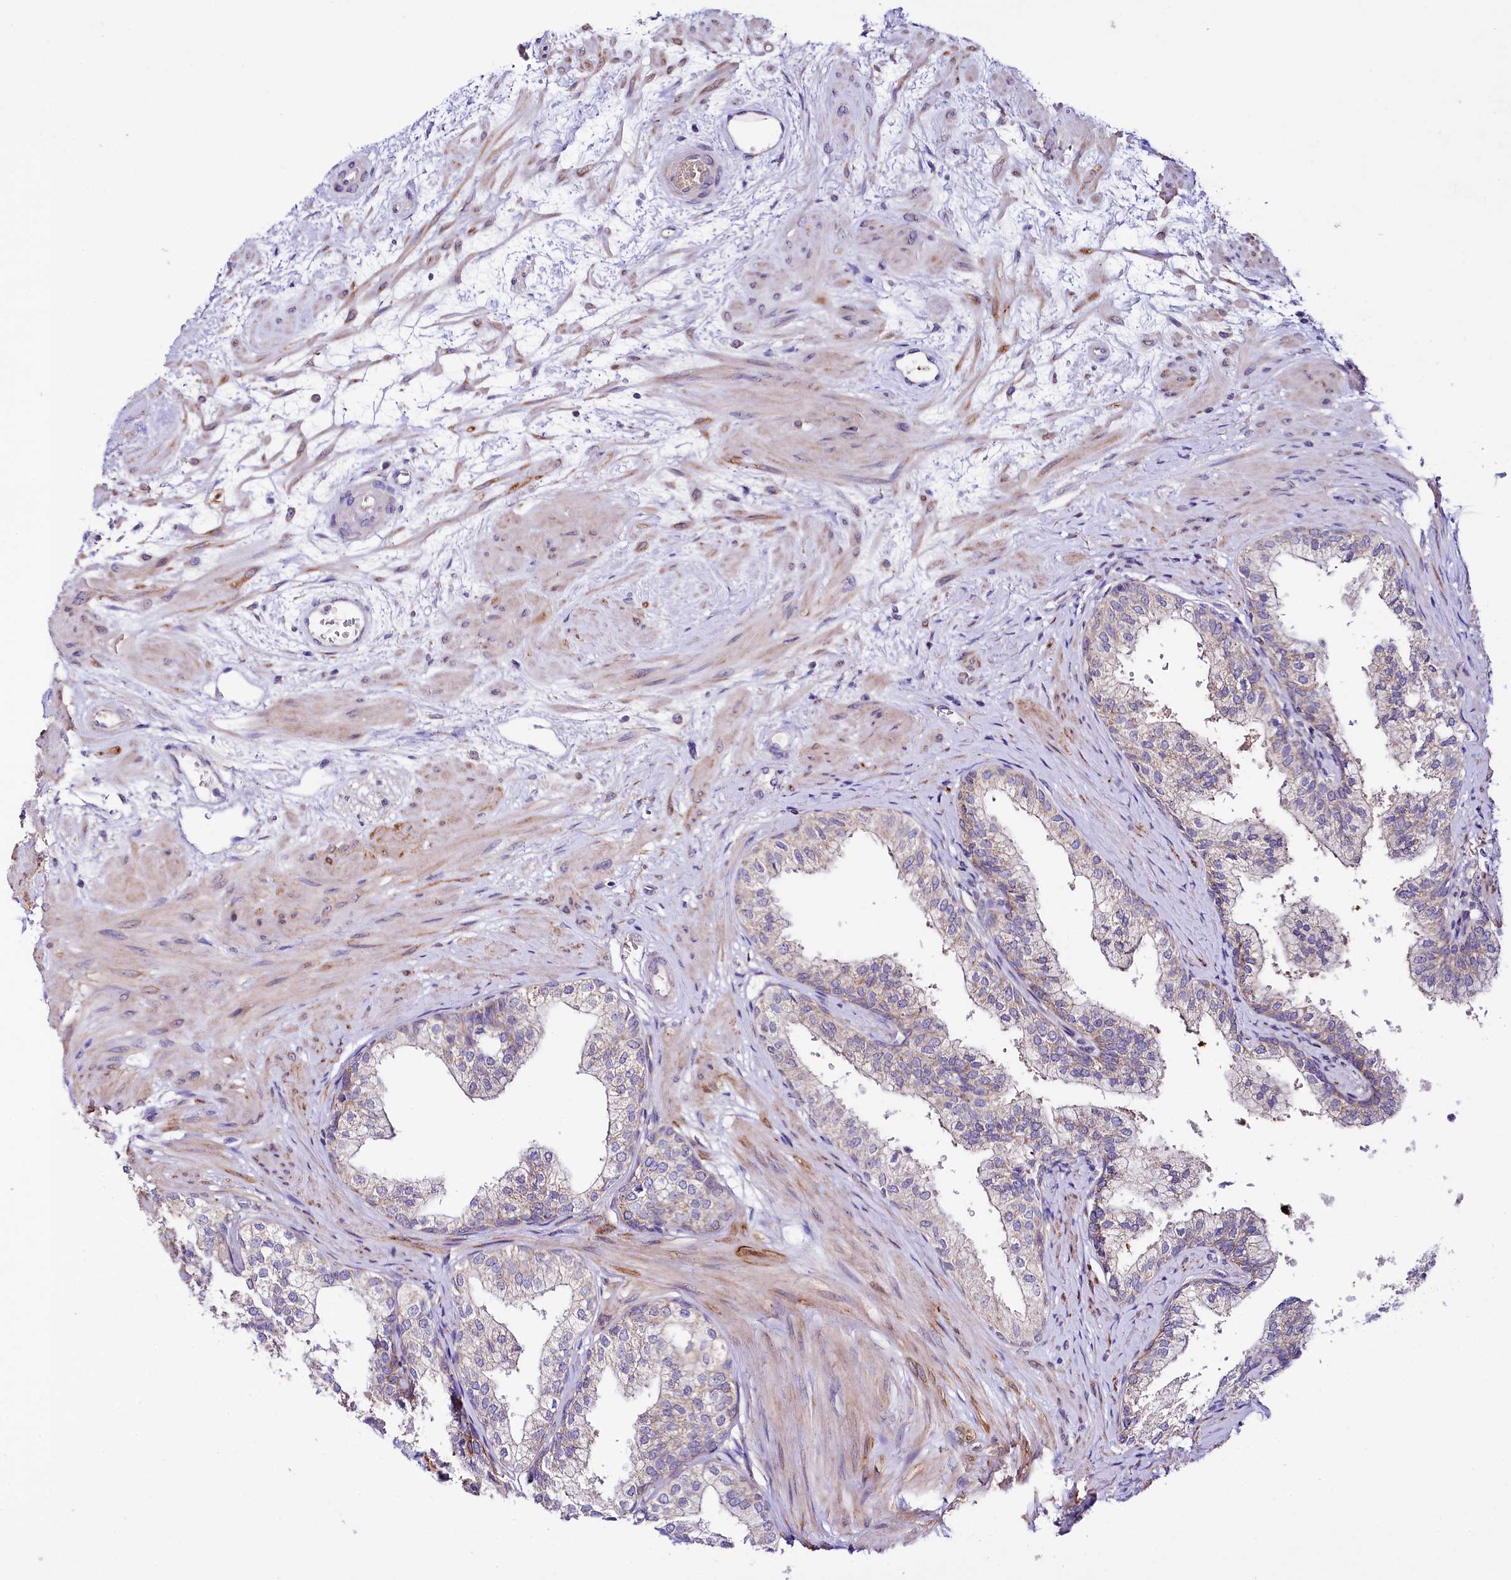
{"staining": {"intensity": "weak", "quantity": "25%-75%", "location": "cytoplasmic/membranous"}, "tissue": "prostate", "cell_type": "Glandular cells", "image_type": "normal", "snomed": [{"axis": "morphology", "description": "Normal tissue, NOS"}, {"axis": "topography", "description": "Prostate"}], "caption": "Immunohistochemical staining of benign prostate demonstrates weak cytoplasmic/membranous protein positivity in about 25%-75% of glandular cells.", "gene": "CEP295", "patient": {"sex": "male", "age": 60}}